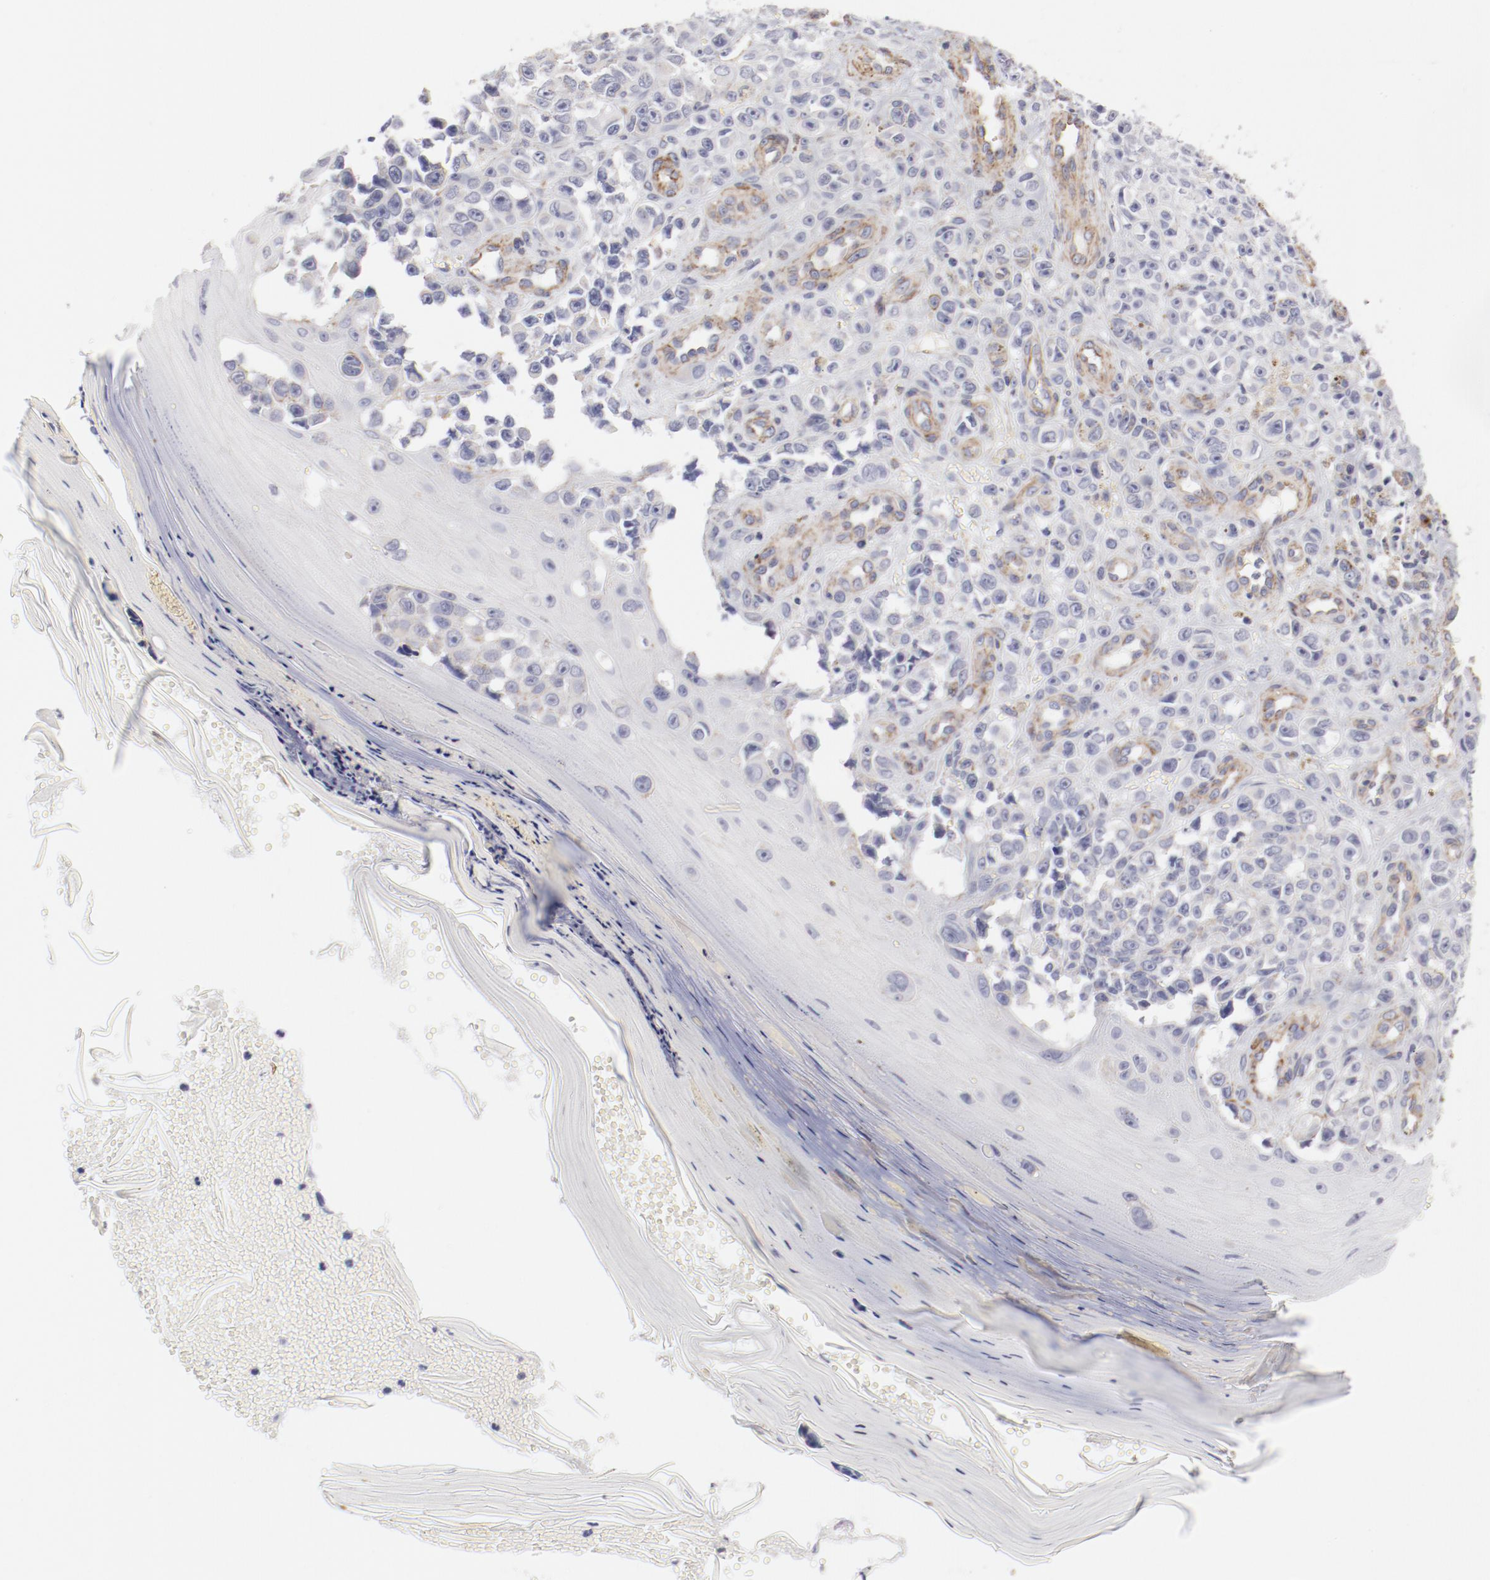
{"staining": {"intensity": "weak", "quantity": "<25%", "location": "cytoplasmic/membranous"}, "tissue": "melanoma", "cell_type": "Tumor cells", "image_type": "cancer", "snomed": [{"axis": "morphology", "description": "Malignant melanoma, NOS"}, {"axis": "topography", "description": "Skin"}], "caption": "Micrograph shows no protein expression in tumor cells of melanoma tissue. (DAB (3,3'-diaminobenzidine) IHC with hematoxylin counter stain).", "gene": "LAX1", "patient": {"sex": "female", "age": 82}}